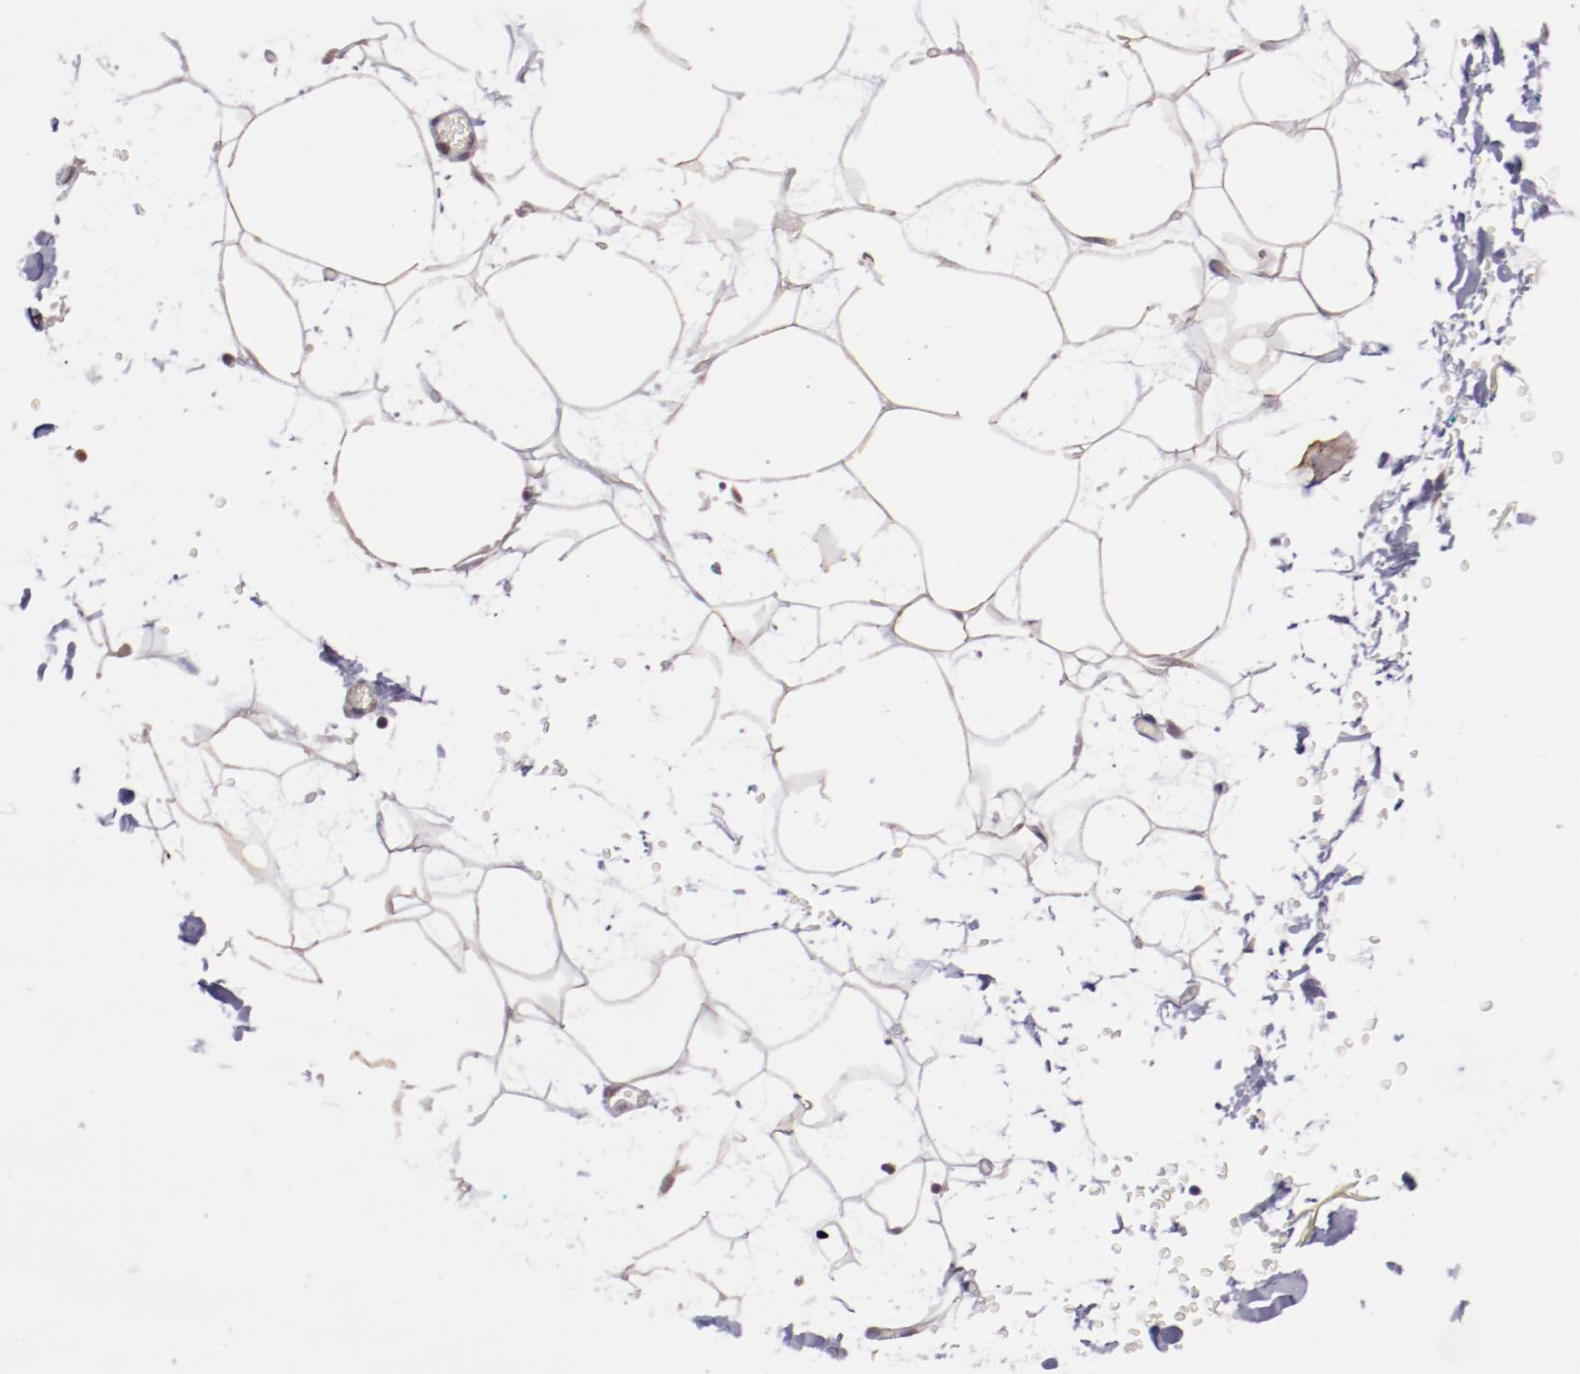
{"staining": {"intensity": "weak", "quantity": ">75%", "location": "cytoplasmic/membranous"}, "tissue": "adipose tissue", "cell_type": "Adipocytes", "image_type": "normal", "snomed": [{"axis": "morphology", "description": "Normal tissue, NOS"}, {"axis": "topography", "description": "Soft tissue"}], "caption": "Protein staining of benign adipose tissue reveals weak cytoplasmic/membranous expression in about >75% of adipocytes.", "gene": "ELF1", "patient": {"sex": "male", "age": 72}}